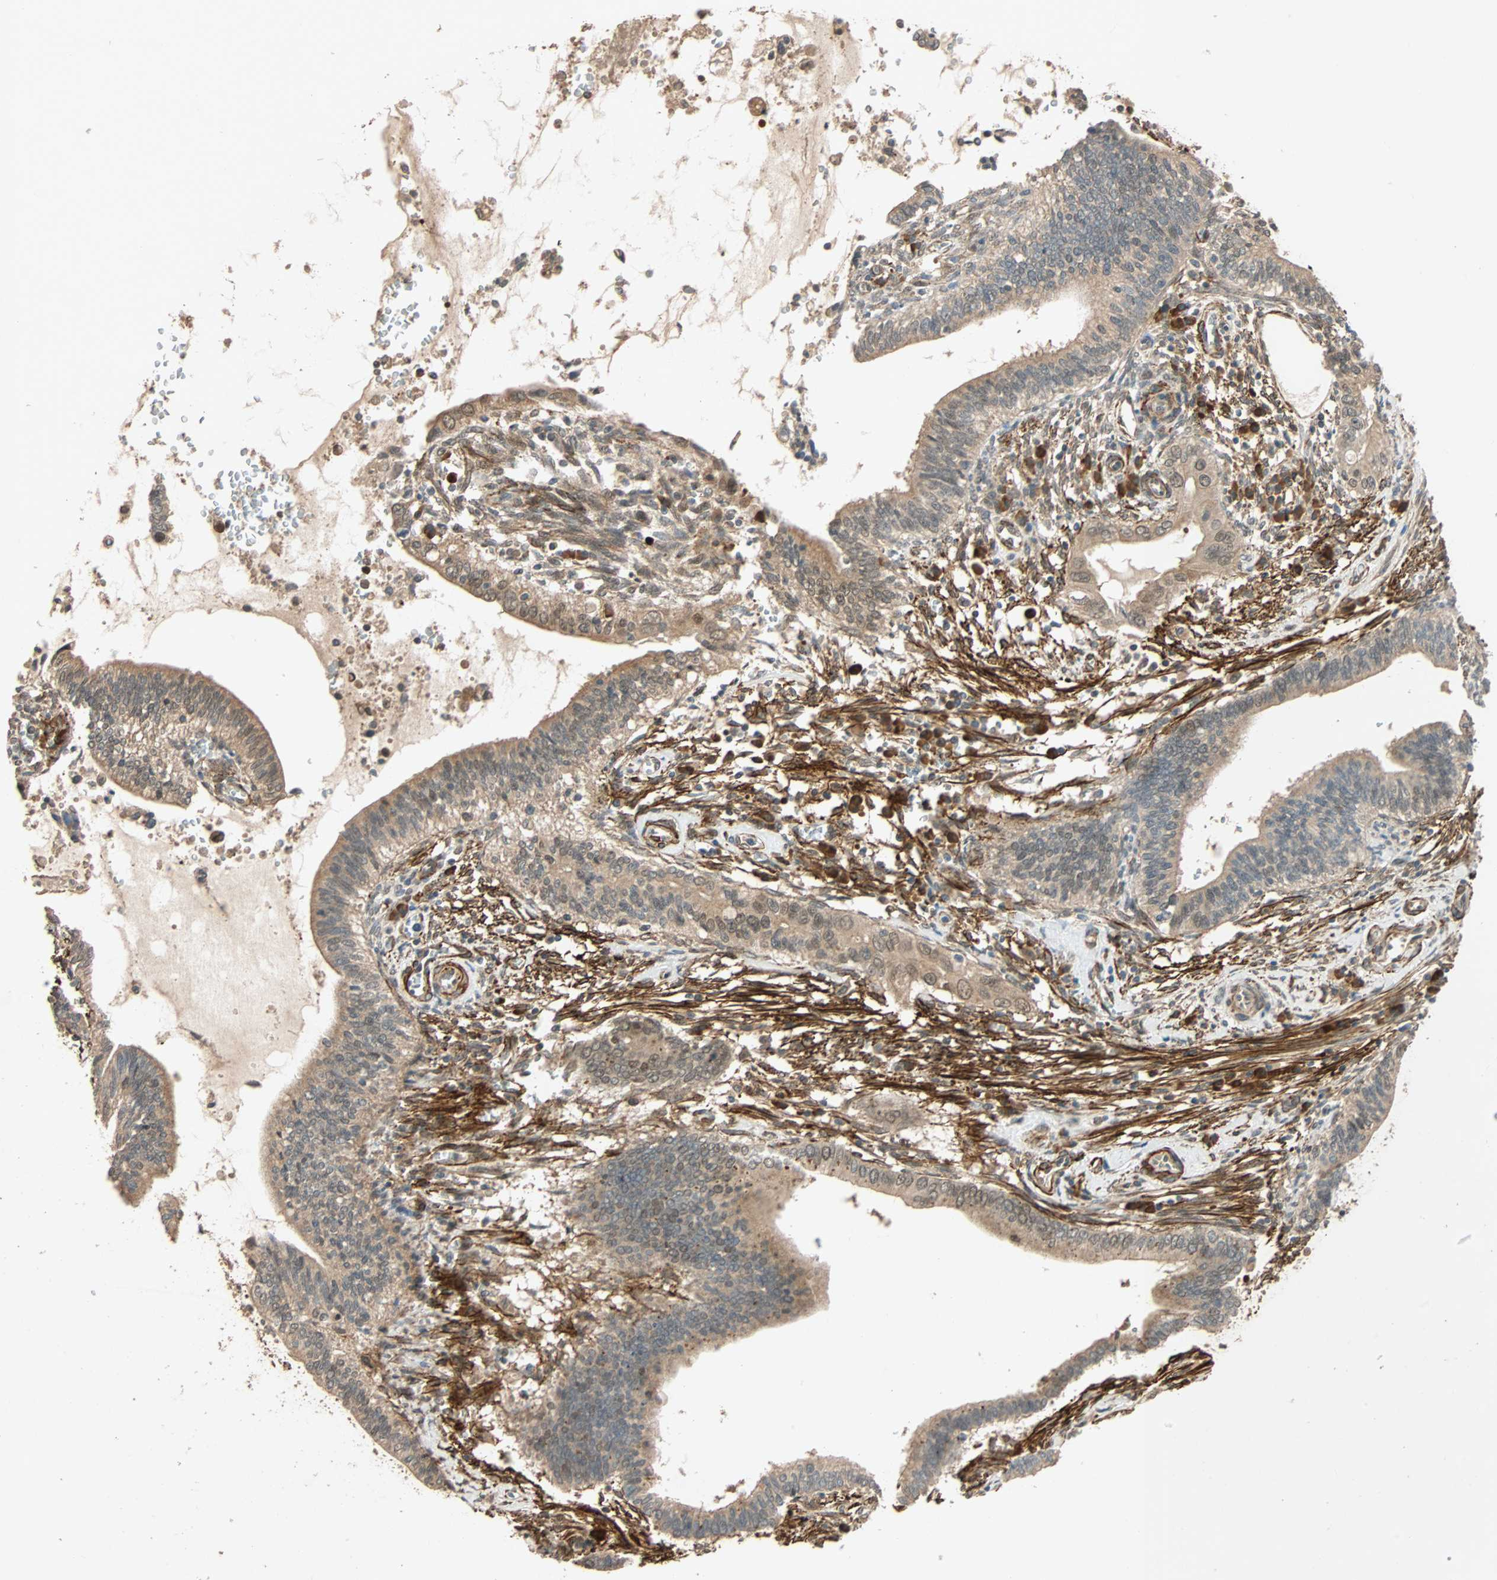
{"staining": {"intensity": "moderate", "quantity": ">75%", "location": "cytoplasmic/membranous"}, "tissue": "cervical cancer", "cell_type": "Tumor cells", "image_type": "cancer", "snomed": [{"axis": "morphology", "description": "Adenocarcinoma, NOS"}, {"axis": "topography", "description": "Cervix"}], "caption": "Protein staining shows moderate cytoplasmic/membranous staining in about >75% of tumor cells in adenocarcinoma (cervical).", "gene": "QSER1", "patient": {"sex": "female", "age": 44}}